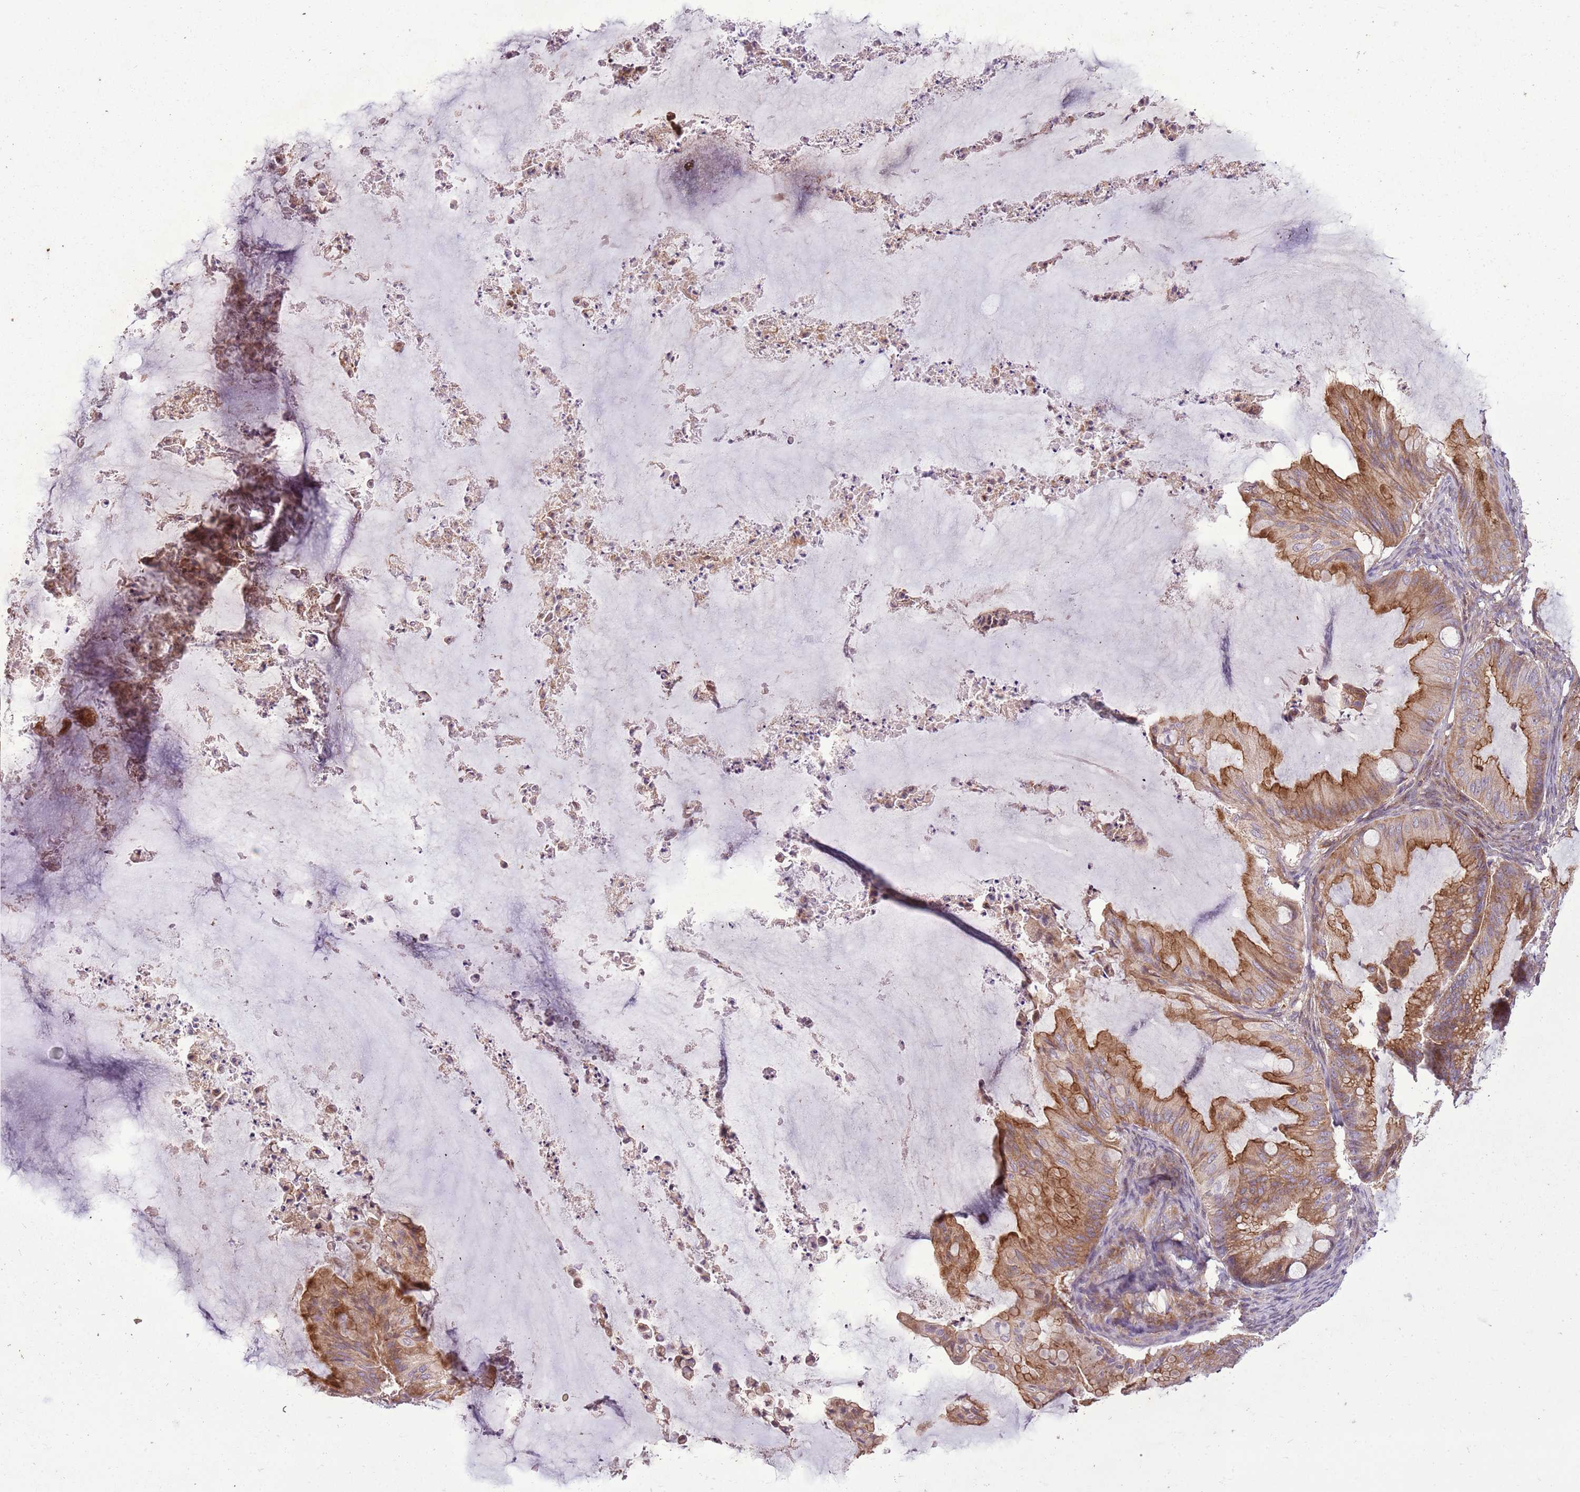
{"staining": {"intensity": "moderate", "quantity": ">75%", "location": "cytoplasmic/membranous"}, "tissue": "ovarian cancer", "cell_type": "Tumor cells", "image_type": "cancer", "snomed": [{"axis": "morphology", "description": "Cystadenocarcinoma, mucinous, NOS"}, {"axis": "topography", "description": "Ovary"}], "caption": "Moderate cytoplasmic/membranous protein staining is seen in about >75% of tumor cells in mucinous cystadenocarcinoma (ovarian).", "gene": "ANKRD24", "patient": {"sex": "female", "age": 71}}